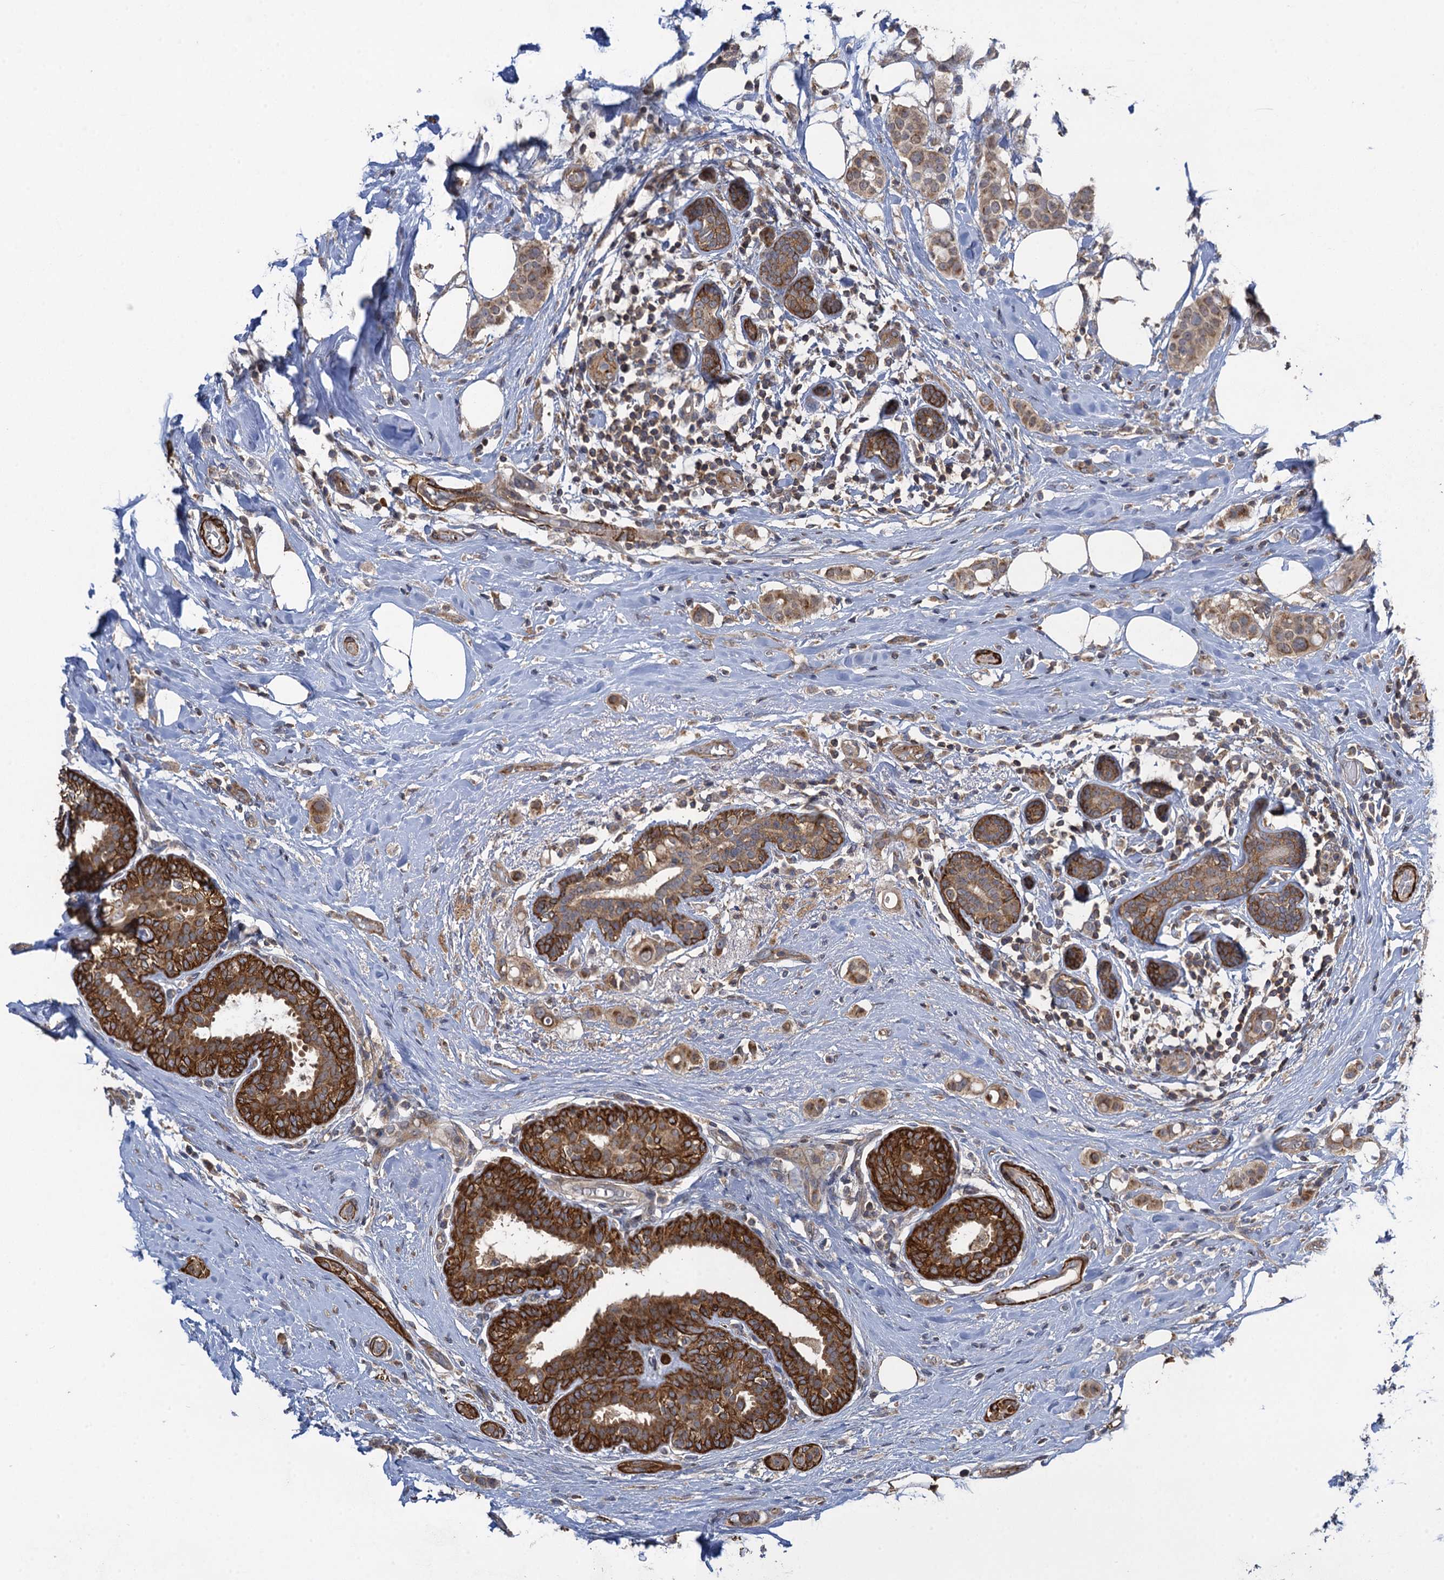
{"staining": {"intensity": "strong", "quantity": ">75%", "location": "cytoplasmic/membranous"}, "tissue": "breast cancer", "cell_type": "Tumor cells", "image_type": "cancer", "snomed": [{"axis": "morphology", "description": "Lobular carcinoma"}, {"axis": "topography", "description": "Breast"}], "caption": "Immunohistochemistry staining of breast lobular carcinoma, which shows high levels of strong cytoplasmic/membranous staining in about >75% of tumor cells indicating strong cytoplasmic/membranous protein expression. The staining was performed using DAB (brown) for protein detection and nuclei were counterstained in hematoxylin (blue).", "gene": "WDR88", "patient": {"sex": "female", "age": 51}}